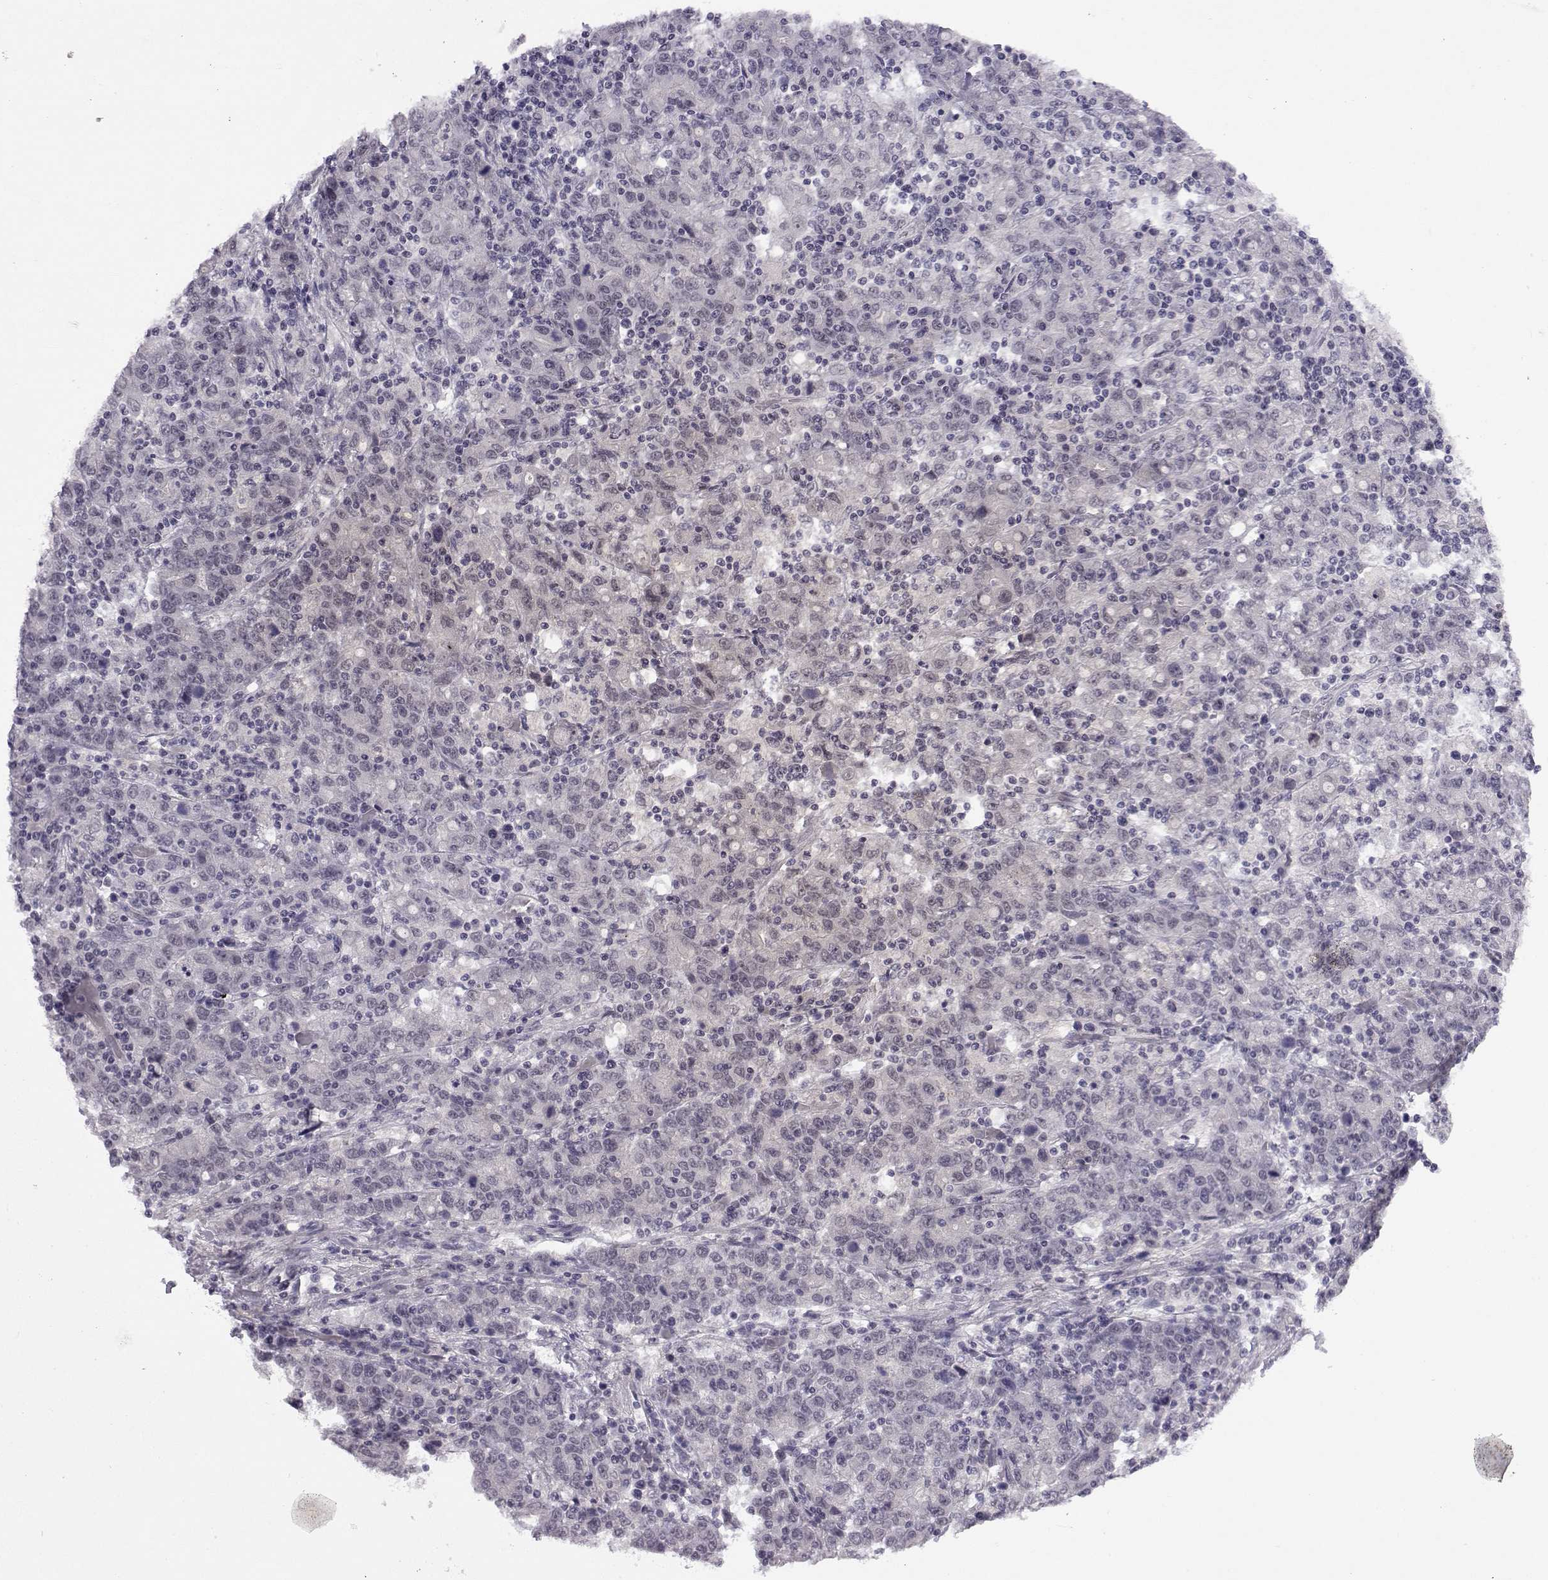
{"staining": {"intensity": "negative", "quantity": "none", "location": "none"}, "tissue": "stomach cancer", "cell_type": "Tumor cells", "image_type": "cancer", "snomed": [{"axis": "morphology", "description": "Adenocarcinoma, NOS"}, {"axis": "topography", "description": "Stomach, upper"}], "caption": "A photomicrograph of stomach cancer stained for a protein demonstrates no brown staining in tumor cells.", "gene": "MED26", "patient": {"sex": "male", "age": 69}}